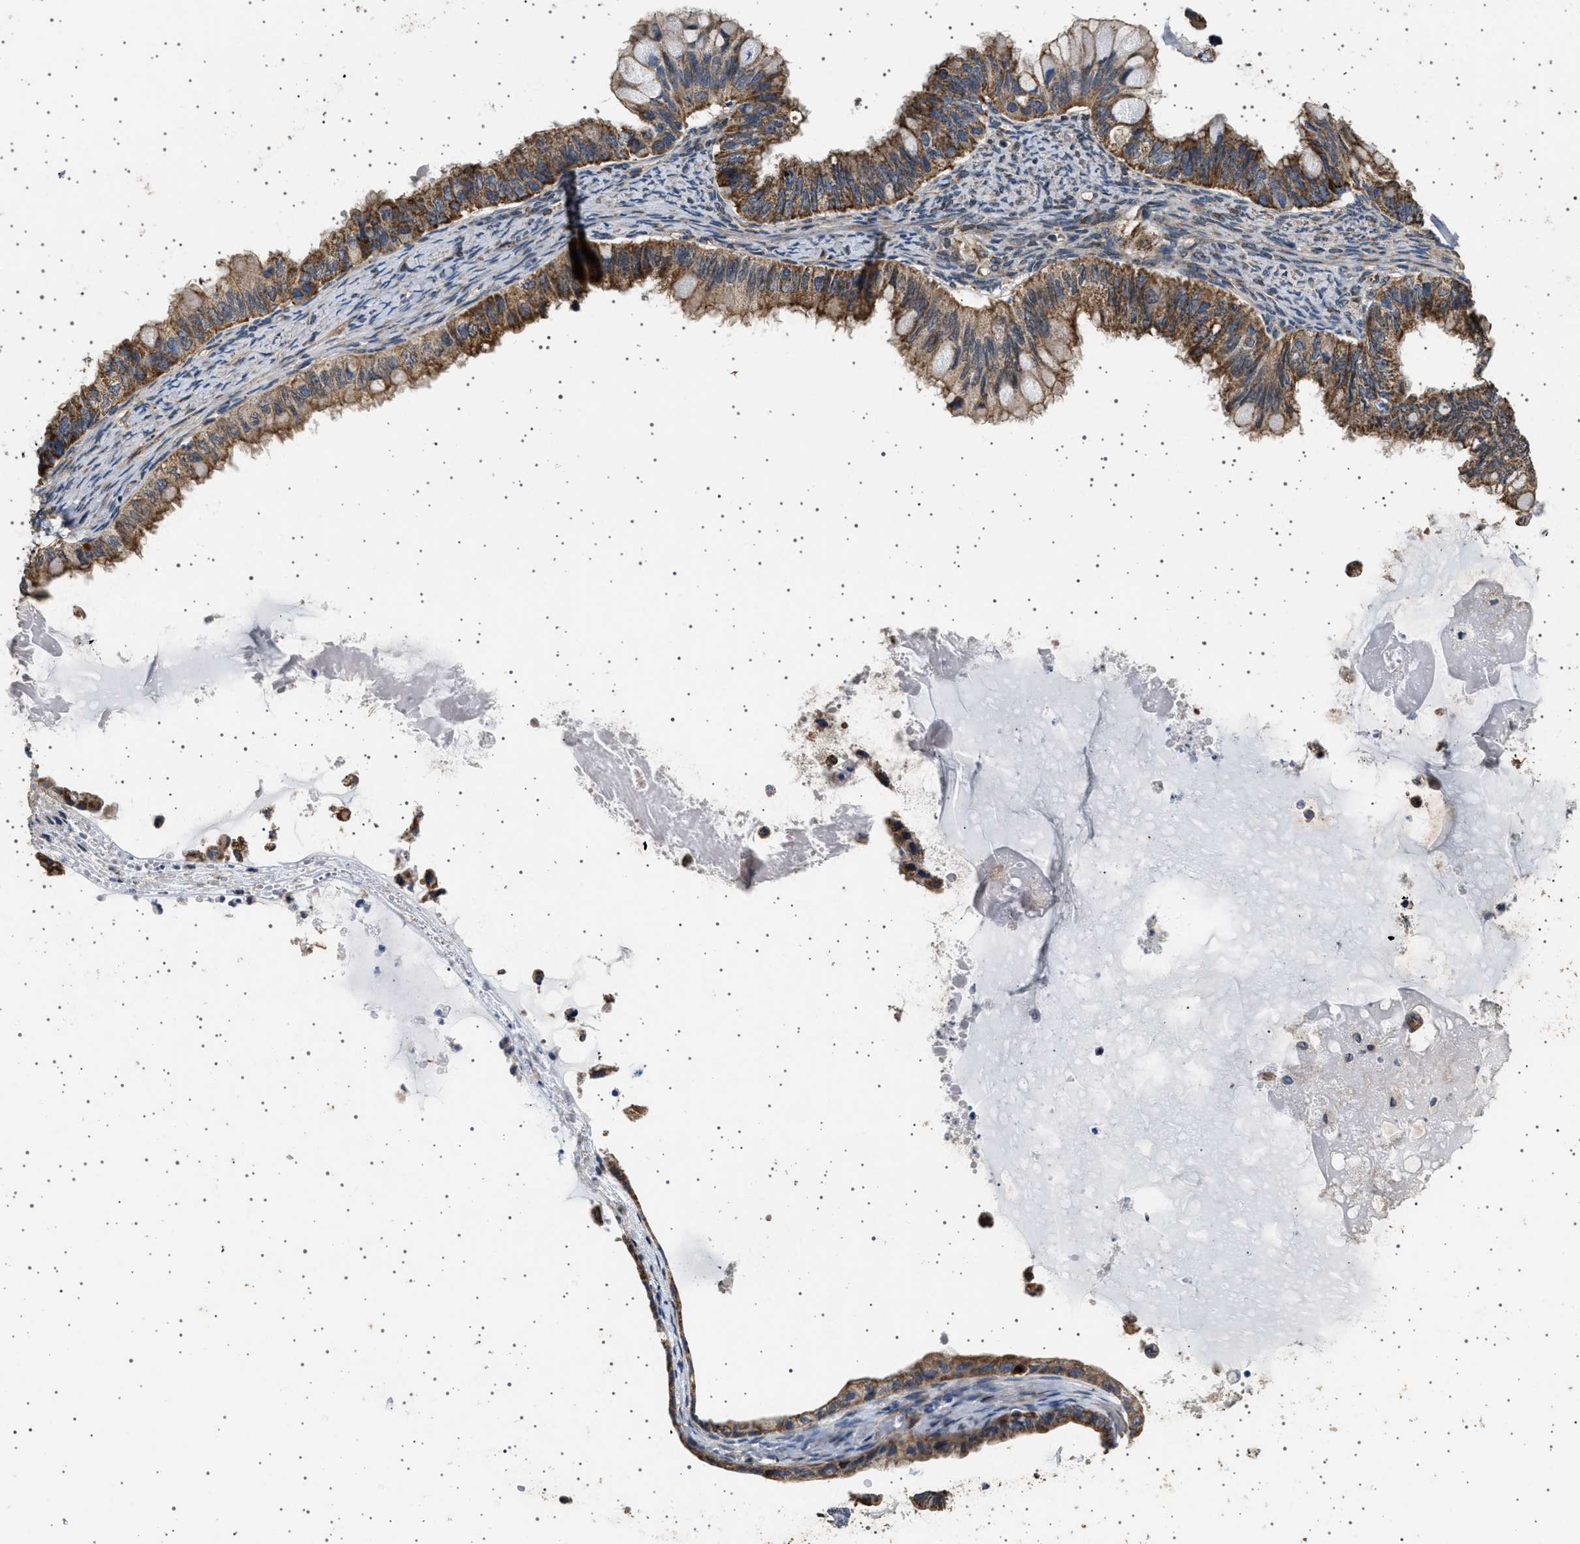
{"staining": {"intensity": "moderate", "quantity": ">75%", "location": "cytoplasmic/membranous"}, "tissue": "ovarian cancer", "cell_type": "Tumor cells", "image_type": "cancer", "snomed": [{"axis": "morphology", "description": "Cystadenocarcinoma, mucinous, NOS"}, {"axis": "topography", "description": "Ovary"}], "caption": "Protein analysis of ovarian cancer tissue reveals moderate cytoplasmic/membranous expression in approximately >75% of tumor cells. Using DAB (brown) and hematoxylin (blue) stains, captured at high magnification using brightfield microscopy.", "gene": "KCNA4", "patient": {"sex": "female", "age": 80}}